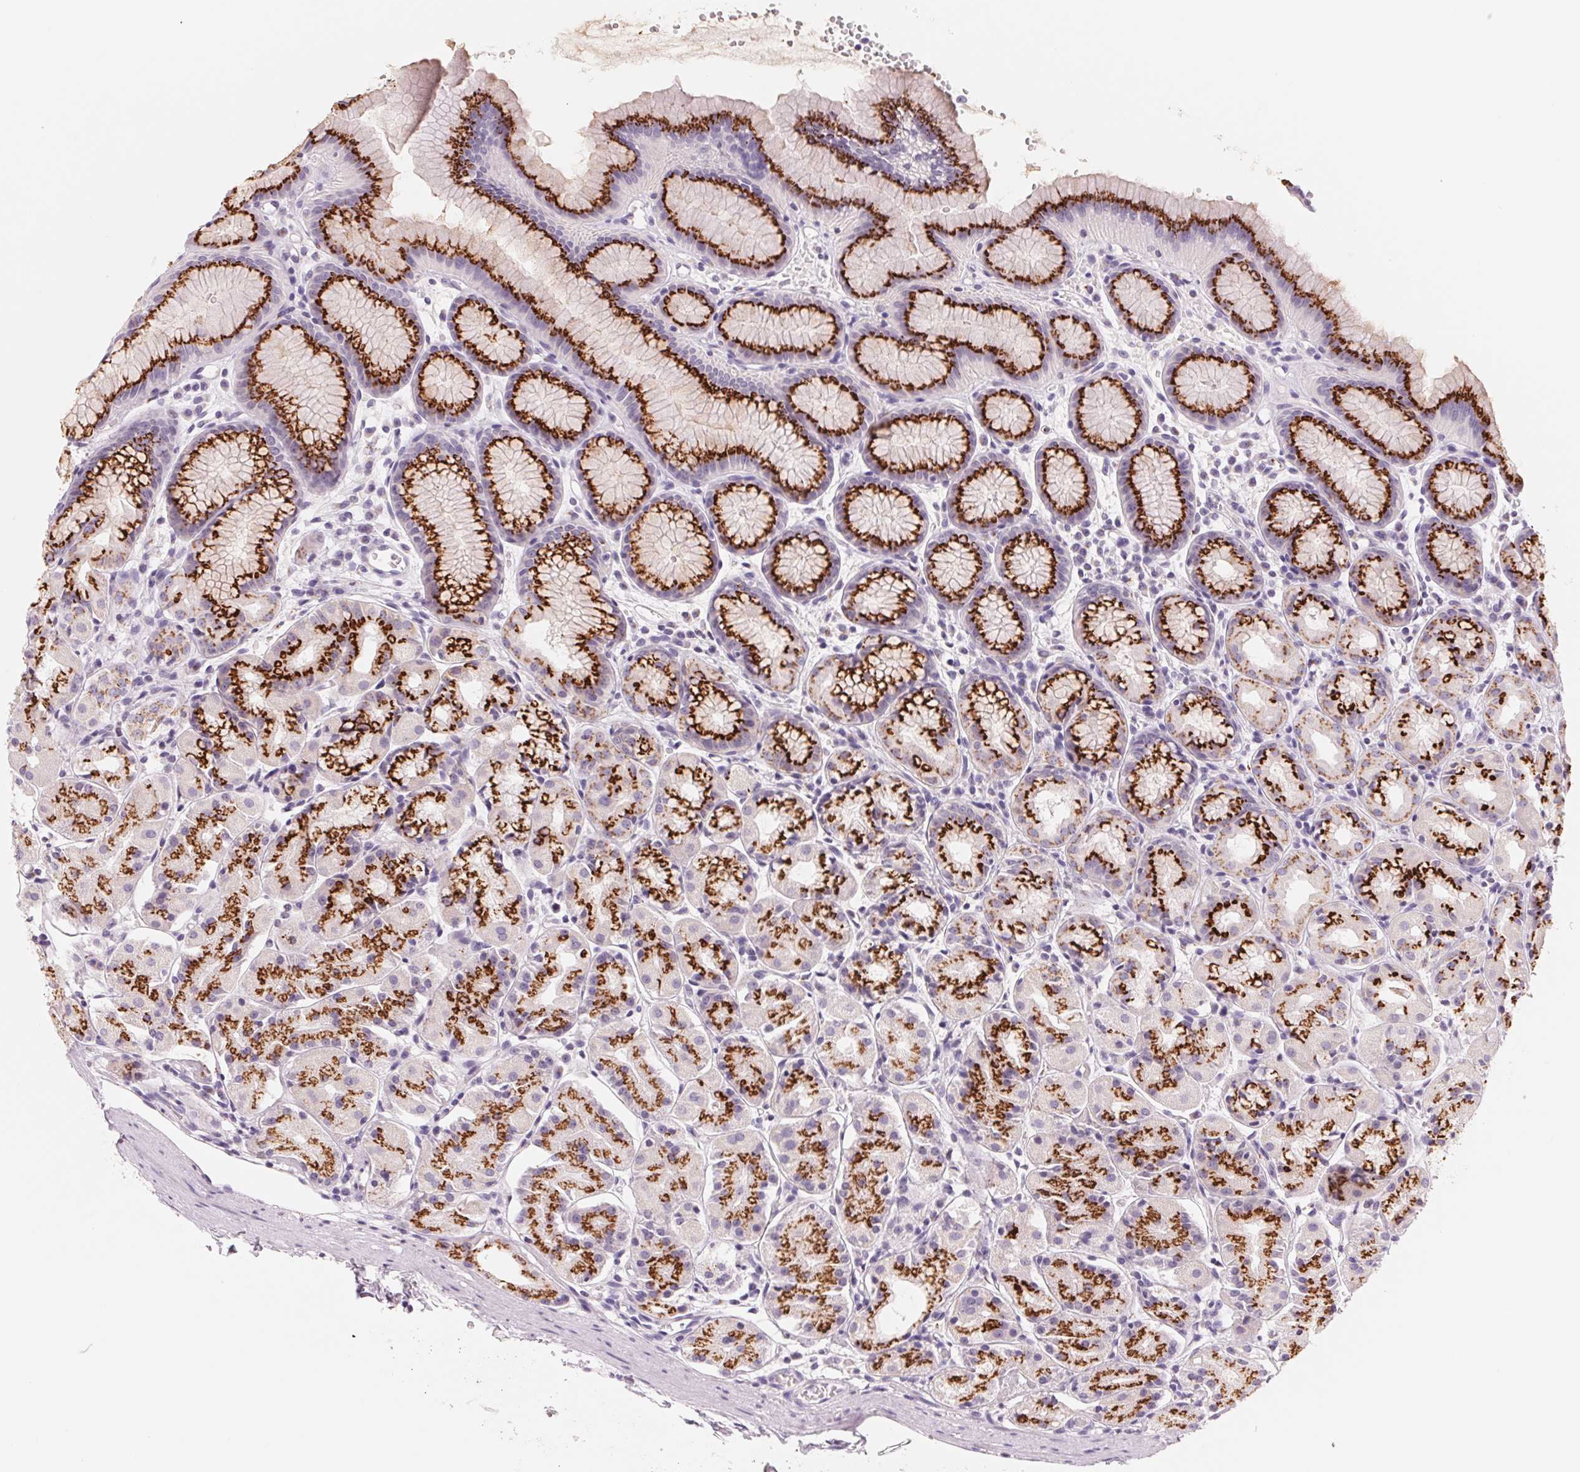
{"staining": {"intensity": "strong", "quantity": ">75%", "location": "cytoplasmic/membranous"}, "tissue": "stomach", "cell_type": "Glandular cells", "image_type": "normal", "snomed": [{"axis": "morphology", "description": "Normal tissue, NOS"}, {"axis": "topography", "description": "Stomach, upper"}], "caption": "DAB (3,3'-diaminobenzidine) immunohistochemical staining of normal stomach shows strong cytoplasmic/membranous protein staining in about >75% of glandular cells.", "gene": "GALNT7", "patient": {"sex": "male", "age": 47}}